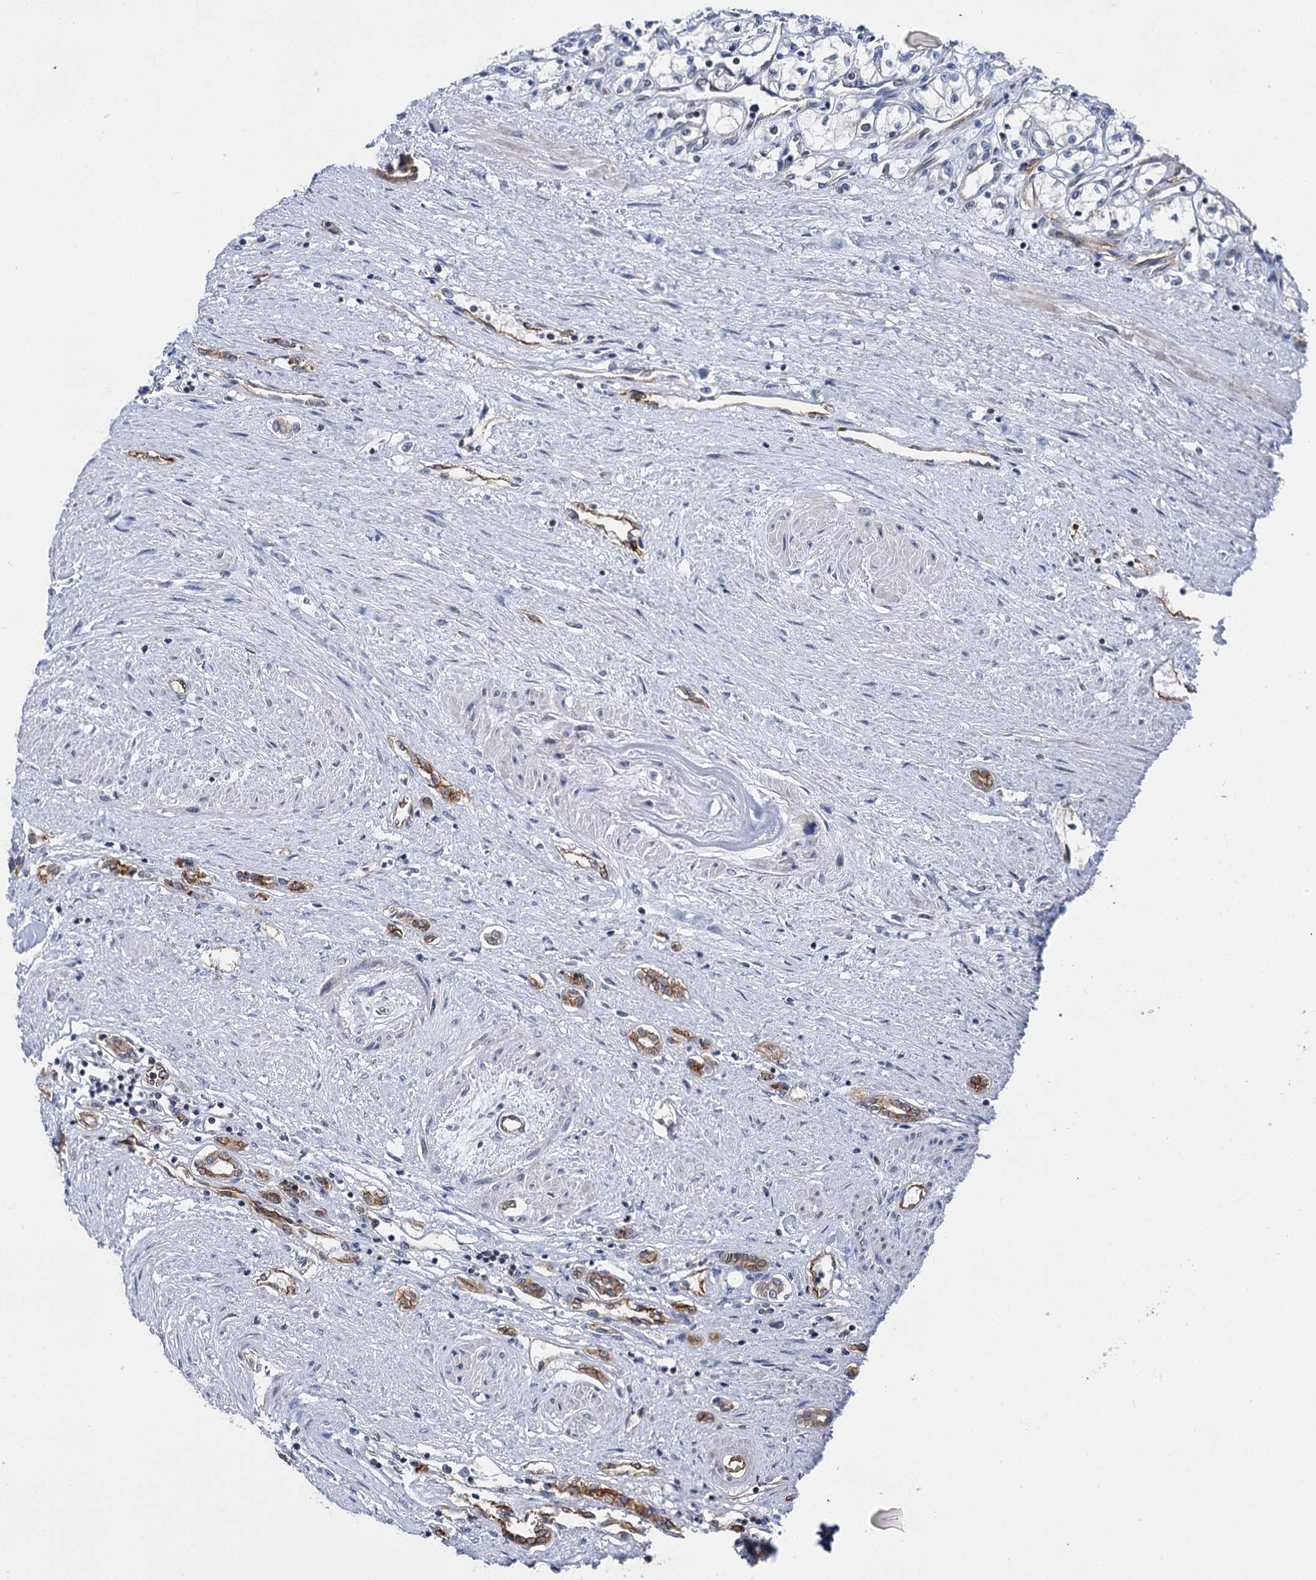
{"staining": {"intensity": "negative", "quantity": "none", "location": "none"}, "tissue": "renal cancer", "cell_type": "Tumor cells", "image_type": "cancer", "snomed": [{"axis": "morphology", "description": "Adenocarcinoma, NOS"}, {"axis": "topography", "description": "Kidney"}], "caption": "An image of renal adenocarcinoma stained for a protein exhibits no brown staining in tumor cells.", "gene": "ABLIM1", "patient": {"sex": "male", "age": 59}}